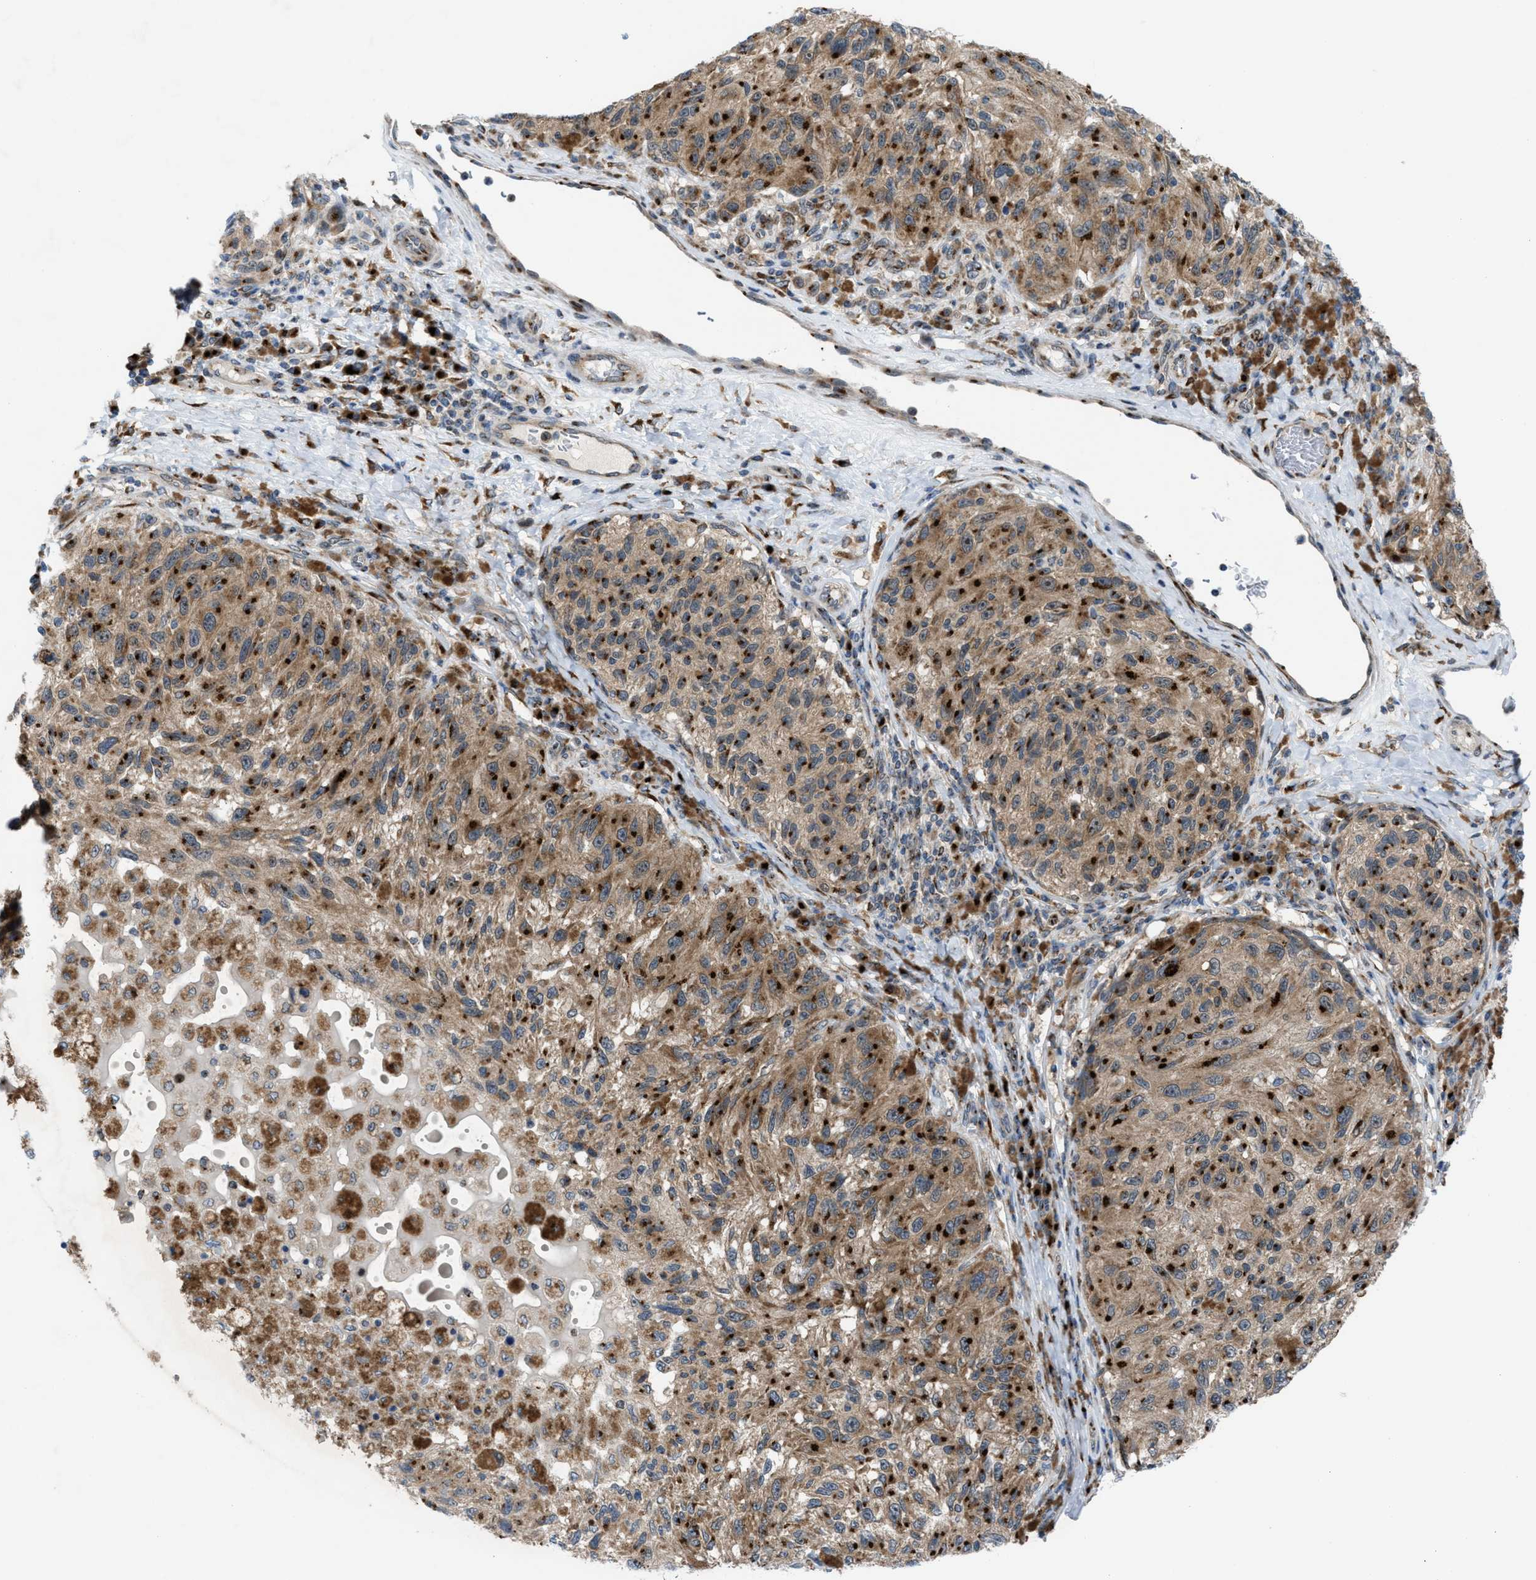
{"staining": {"intensity": "strong", "quantity": ">75%", "location": "cytoplasmic/membranous"}, "tissue": "melanoma", "cell_type": "Tumor cells", "image_type": "cancer", "snomed": [{"axis": "morphology", "description": "Malignant melanoma, NOS"}, {"axis": "topography", "description": "Skin"}], "caption": "A brown stain labels strong cytoplasmic/membranous positivity of a protein in human malignant melanoma tumor cells.", "gene": "SLC38A10", "patient": {"sex": "female", "age": 73}}